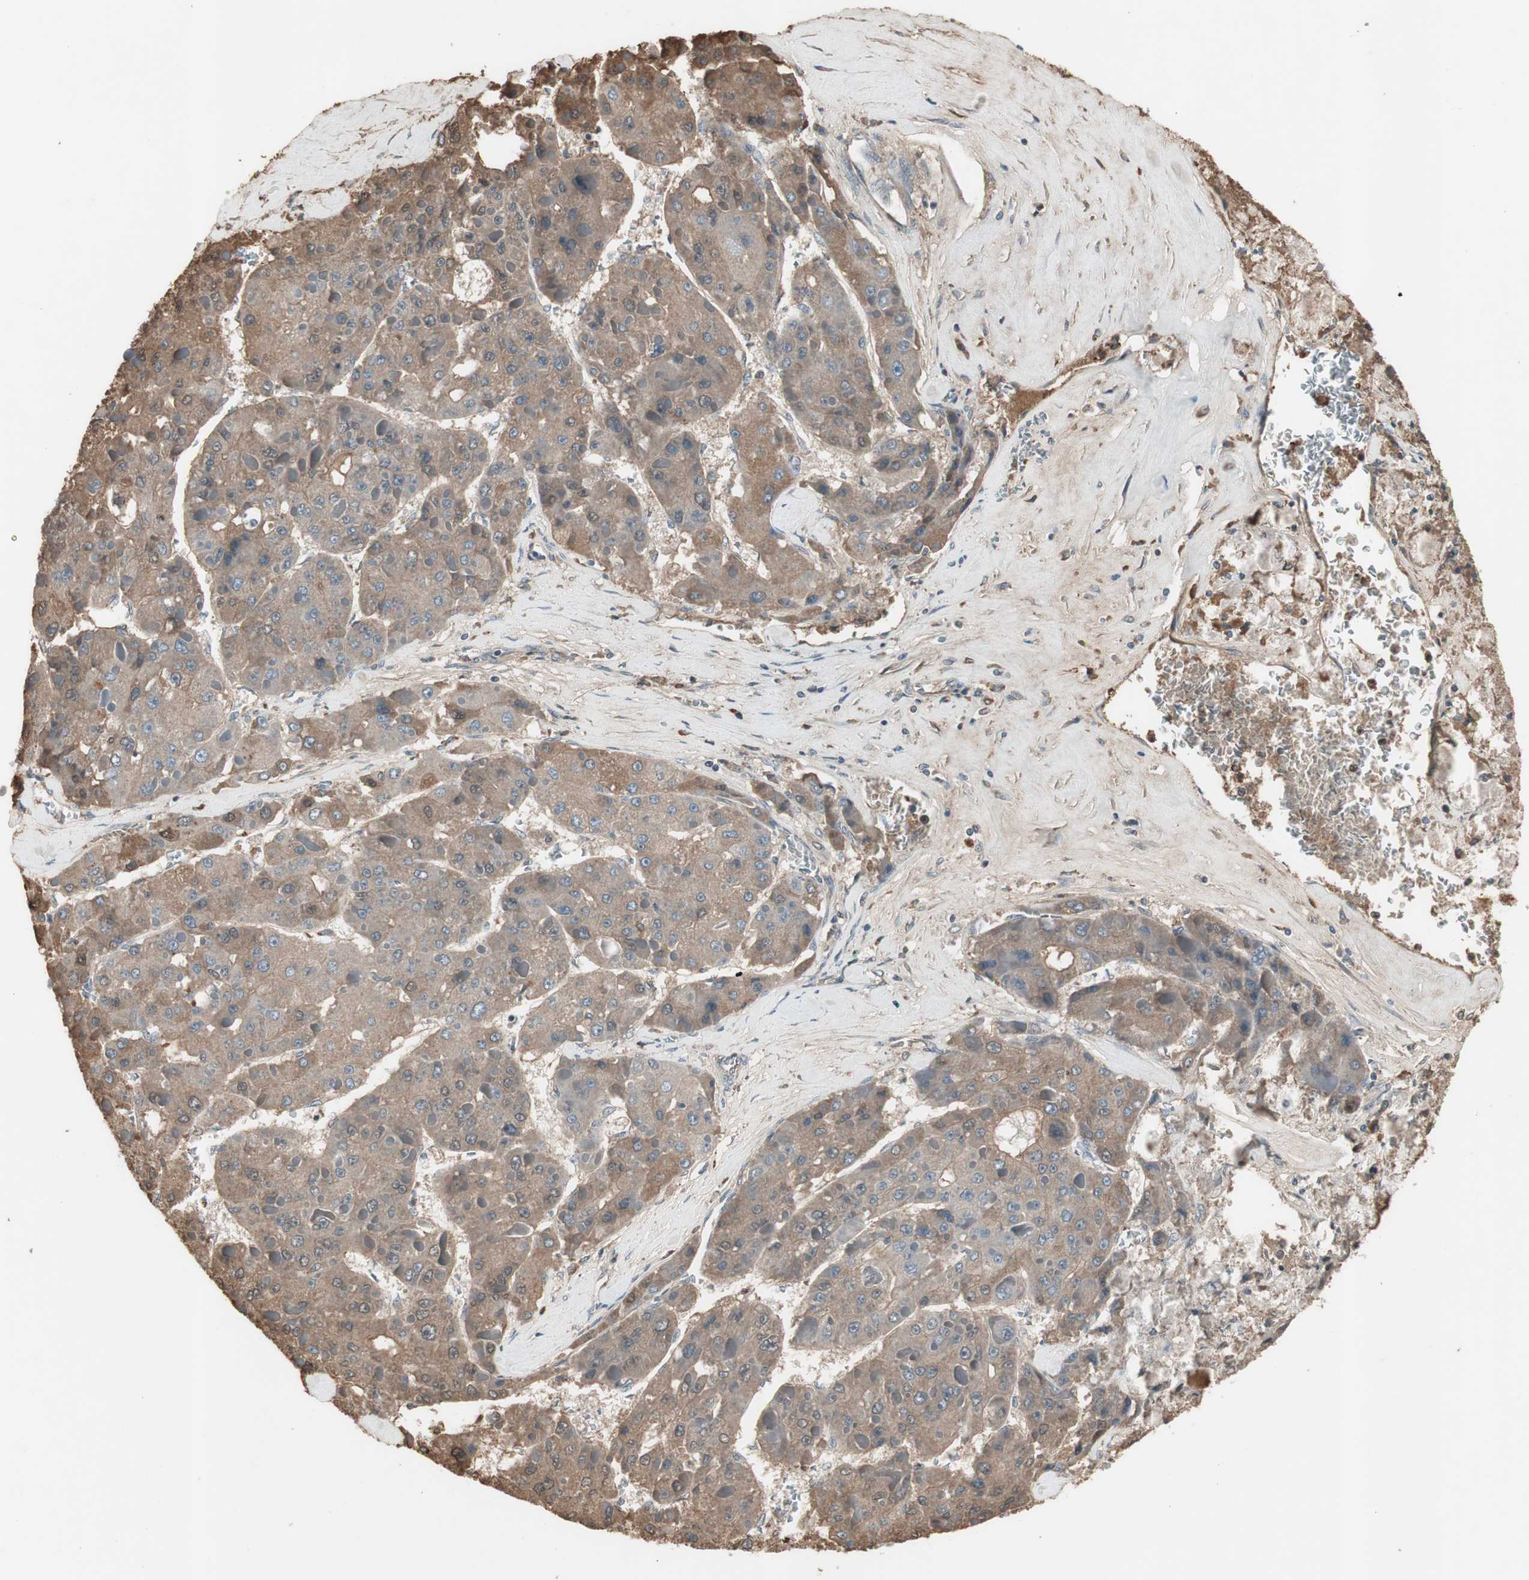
{"staining": {"intensity": "moderate", "quantity": "<25%", "location": "cytoplasmic/membranous"}, "tissue": "liver cancer", "cell_type": "Tumor cells", "image_type": "cancer", "snomed": [{"axis": "morphology", "description": "Carcinoma, Hepatocellular, NOS"}, {"axis": "topography", "description": "Liver"}], "caption": "IHC (DAB) staining of hepatocellular carcinoma (liver) displays moderate cytoplasmic/membranous protein positivity in about <25% of tumor cells.", "gene": "MMP14", "patient": {"sex": "female", "age": 73}}